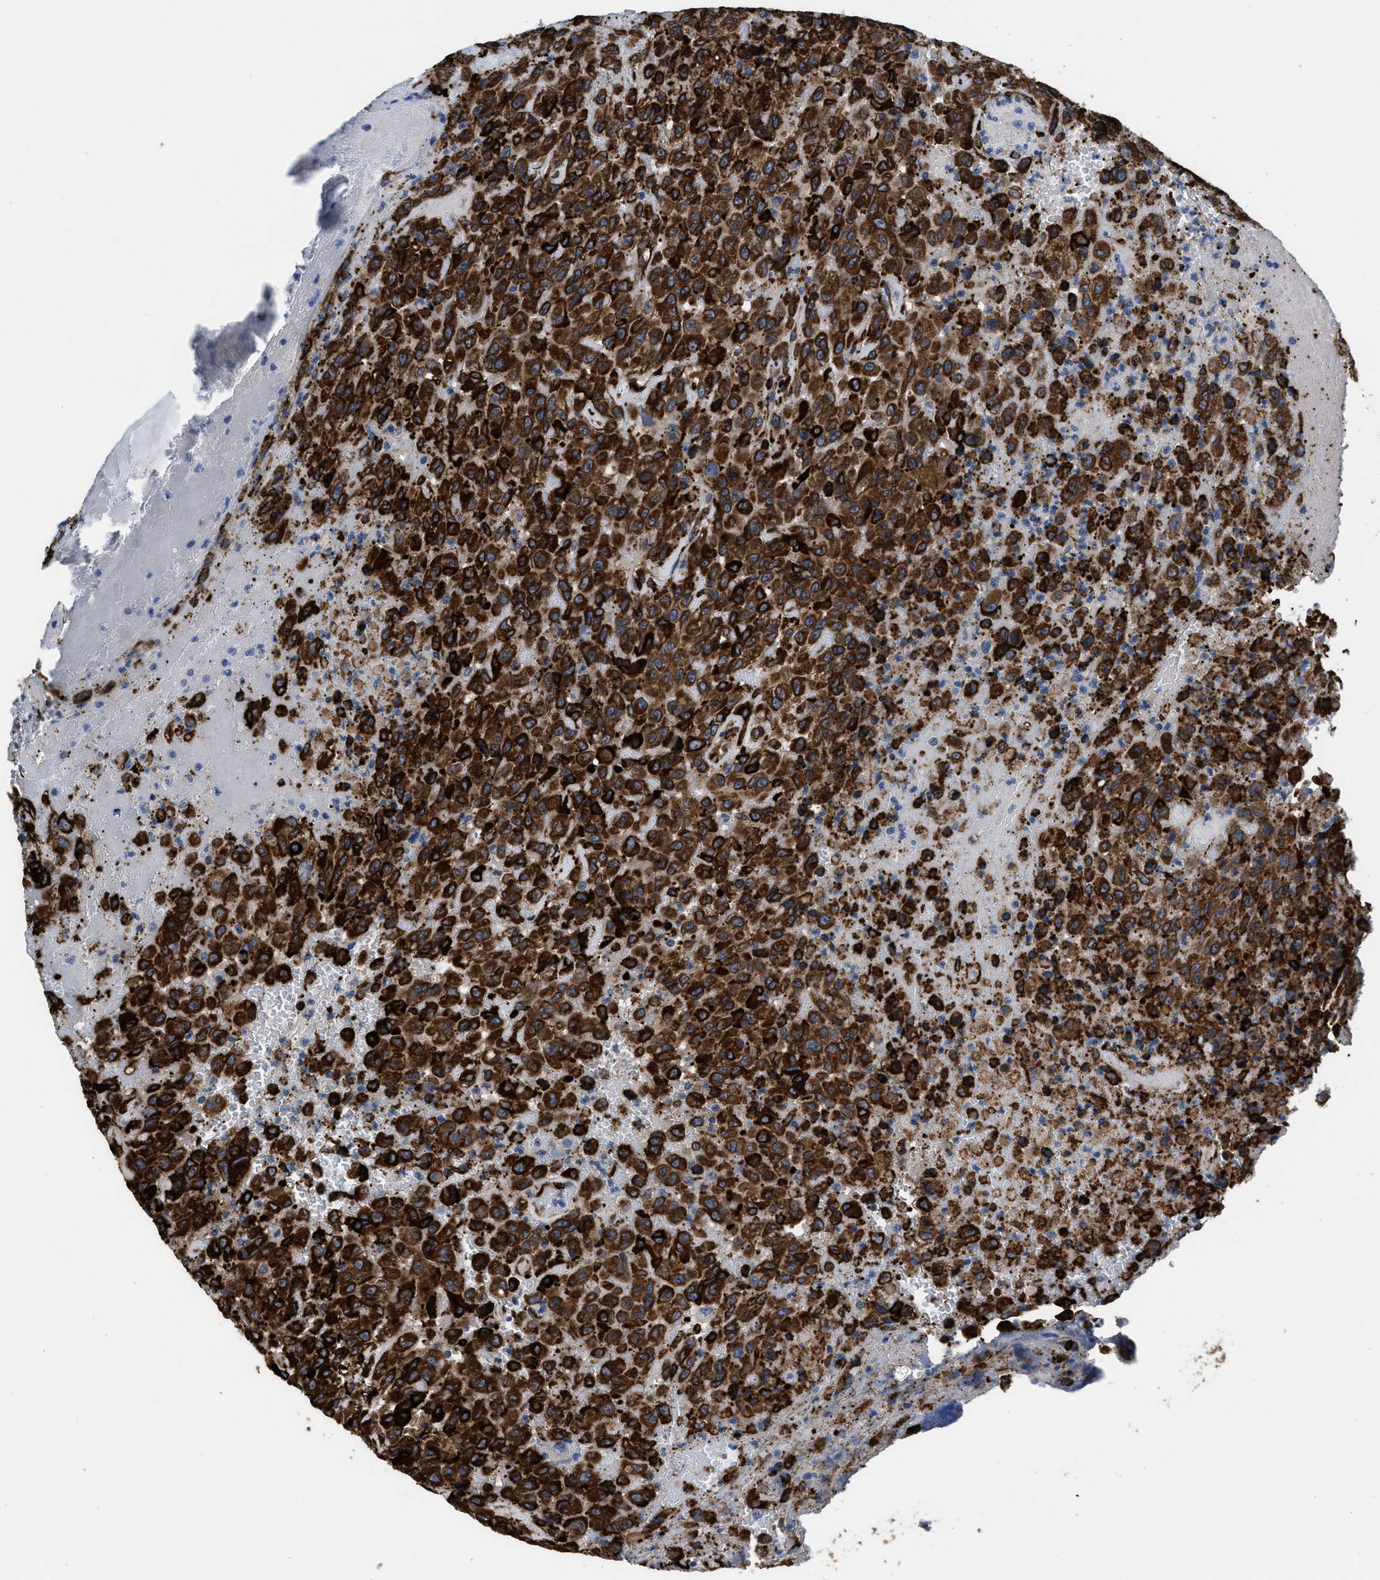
{"staining": {"intensity": "strong", "quantity": ">75%", "location": "cytoplasmic/membranous"}, "tissue": "urothelial cancer", "cell_type": "Tumor cells", "image_type": "cancer", "snomed": [{"axis": "morphology", "description": "Urothelial carcinoma, High grade"}, {"axis": "topography", "description": "Urinary bladder"}], "caption": "High-magnification brightfield microscopy of urothelial cancer stained with DAB (brown) and counterstained with hematoxylin (blue). tumor cells exhibit strong cytoplasmic/membranous positivity is identified in about>75% of cells. Using DAB (brown) and hematoxylin (blue) stains, captured at high magnification using brightfield microscopy.", "gene": "SQLE", "patient": {"sex": "male", "age": 46}}